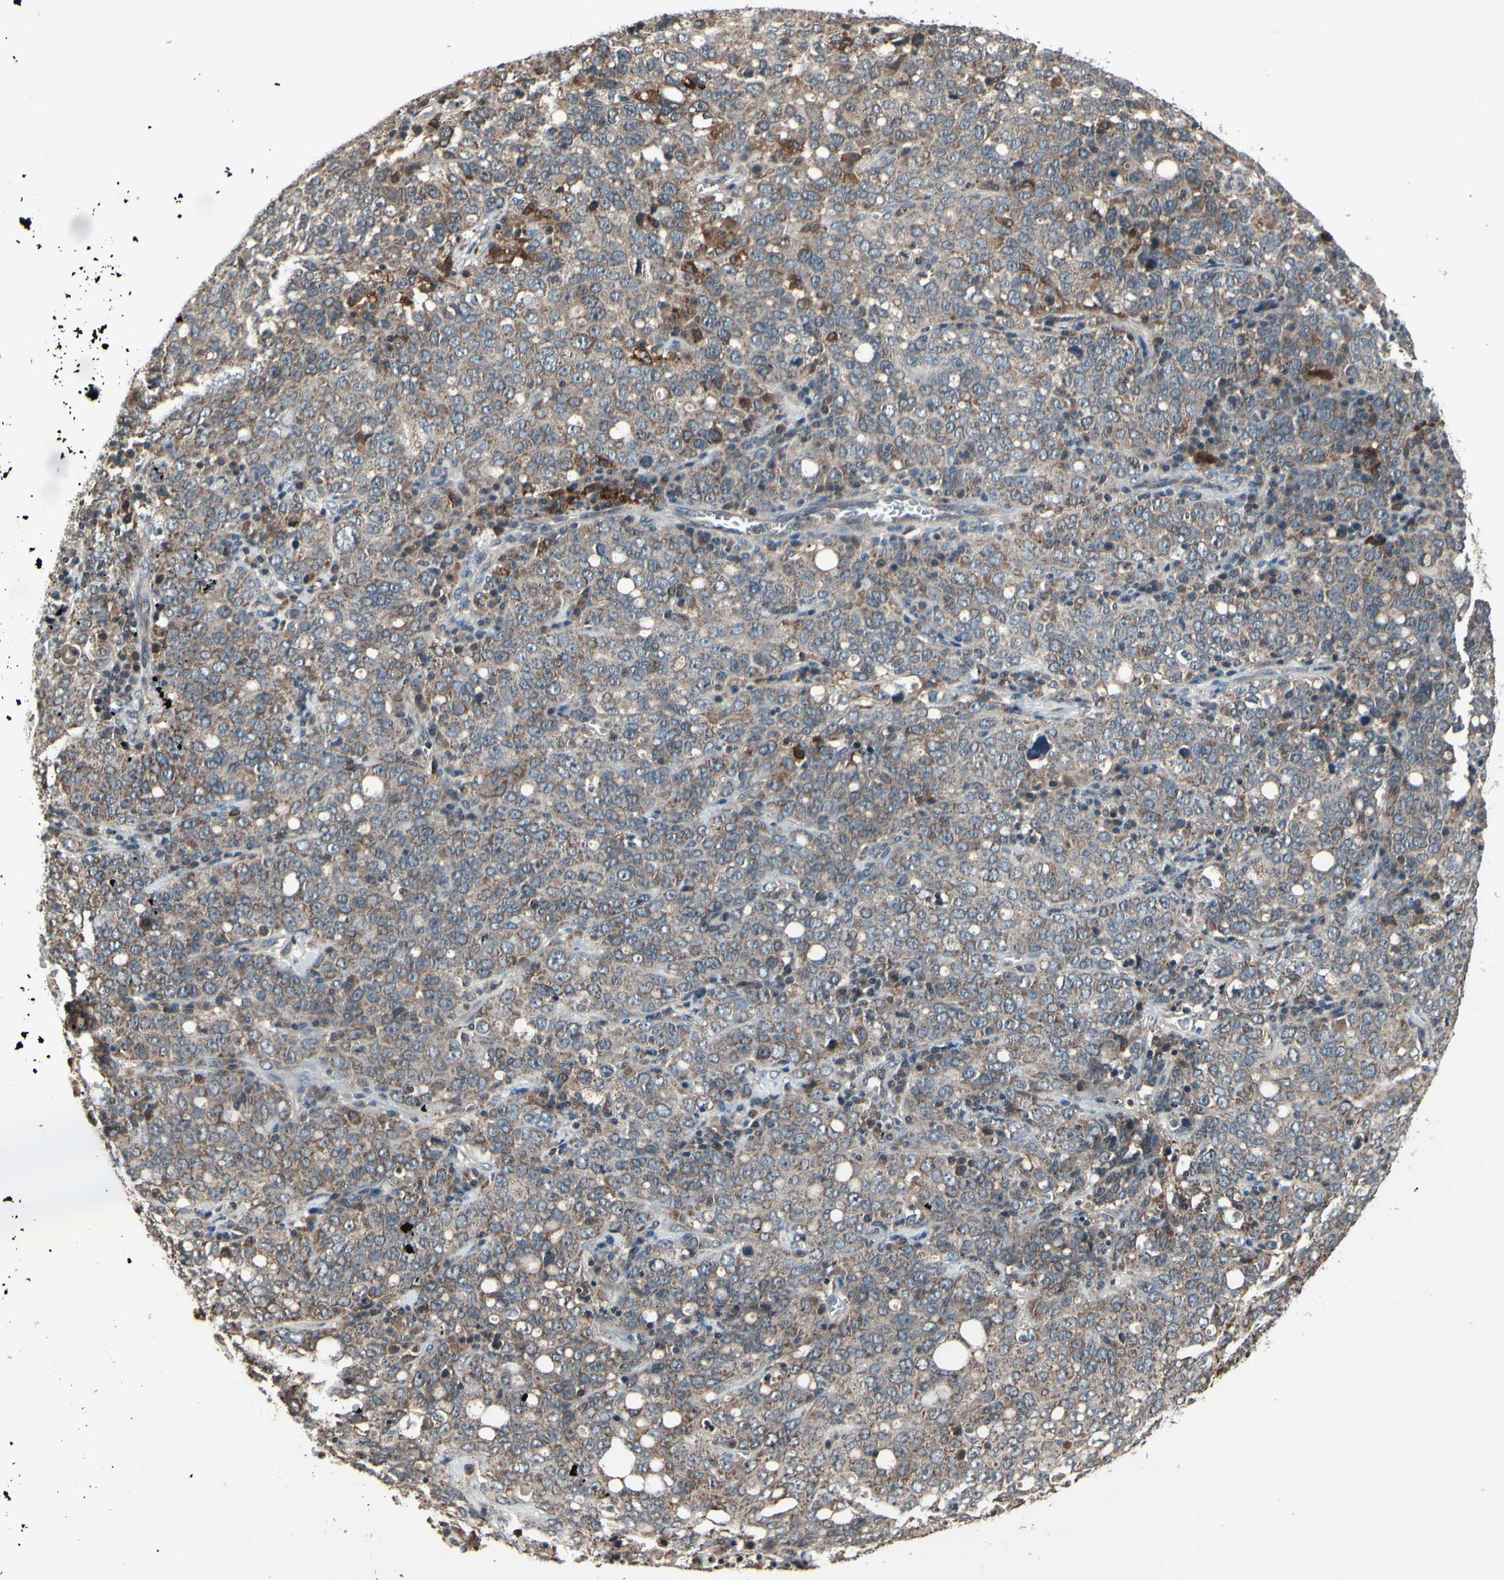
{"staining": {"intensity": "strong", "quantity": "<25%", "location": "cytoplasmic/membranous"}, "tissue": "ovarian cancer", "cell_type": "Tumor cells", "image_type": "cancer", "snomed": [{"axis": "morphology", "description": "Carcinoma, endometroid"}, {"axis": "topography", "description": "Ovary"}], "caption": "Immunohistochemistry of ovarian cancer (endometroid carcinoma) displays medium levels of strong cytoplasmic/membranous positivity in about <25% of tumor cells.", "gene": "MBTPS2", "patient": {"sex": "female", "age": 62}}